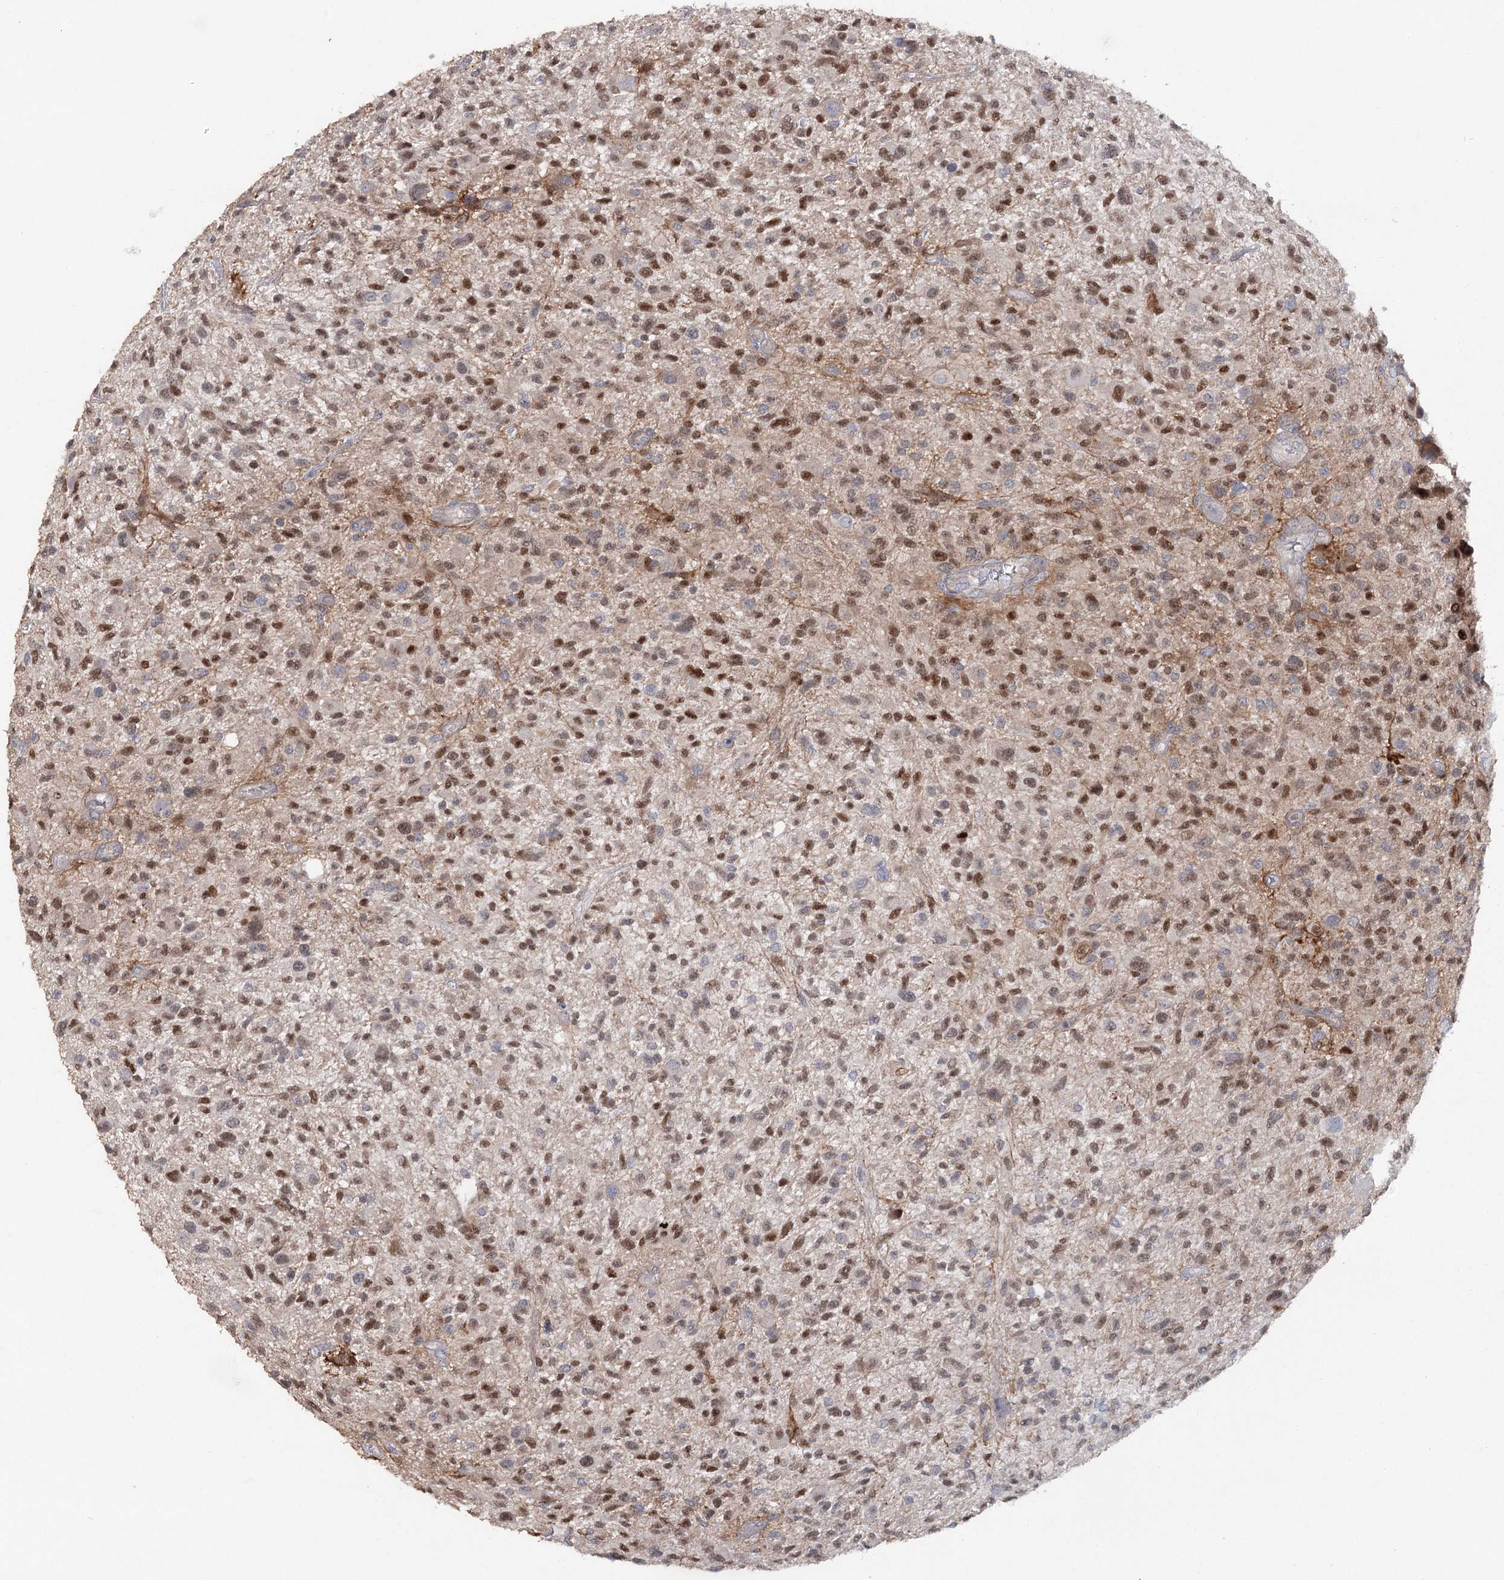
{"staining": {"intensity": "moderate", "quantity": ">75%", "location": "cytoplasmic/membranous,nuclear"}, "tissue": "glioma", "cell_type": "Tumor cells", "image_type": "cancer", "snomed": [{"axis": "morphology", "description": "Glioma, malignant, High grade"}, {"axis": "topography", "description": "Brain"}], "caption": "IHC (DAB) staining of human high-grade glioma (malignant) displays moderate cytoplasmic/membranous and nuclear protein expression in about >75% of tumor cells.", "gene": "MAP3K13", "patient": {"sex": "male", "age": 47}}